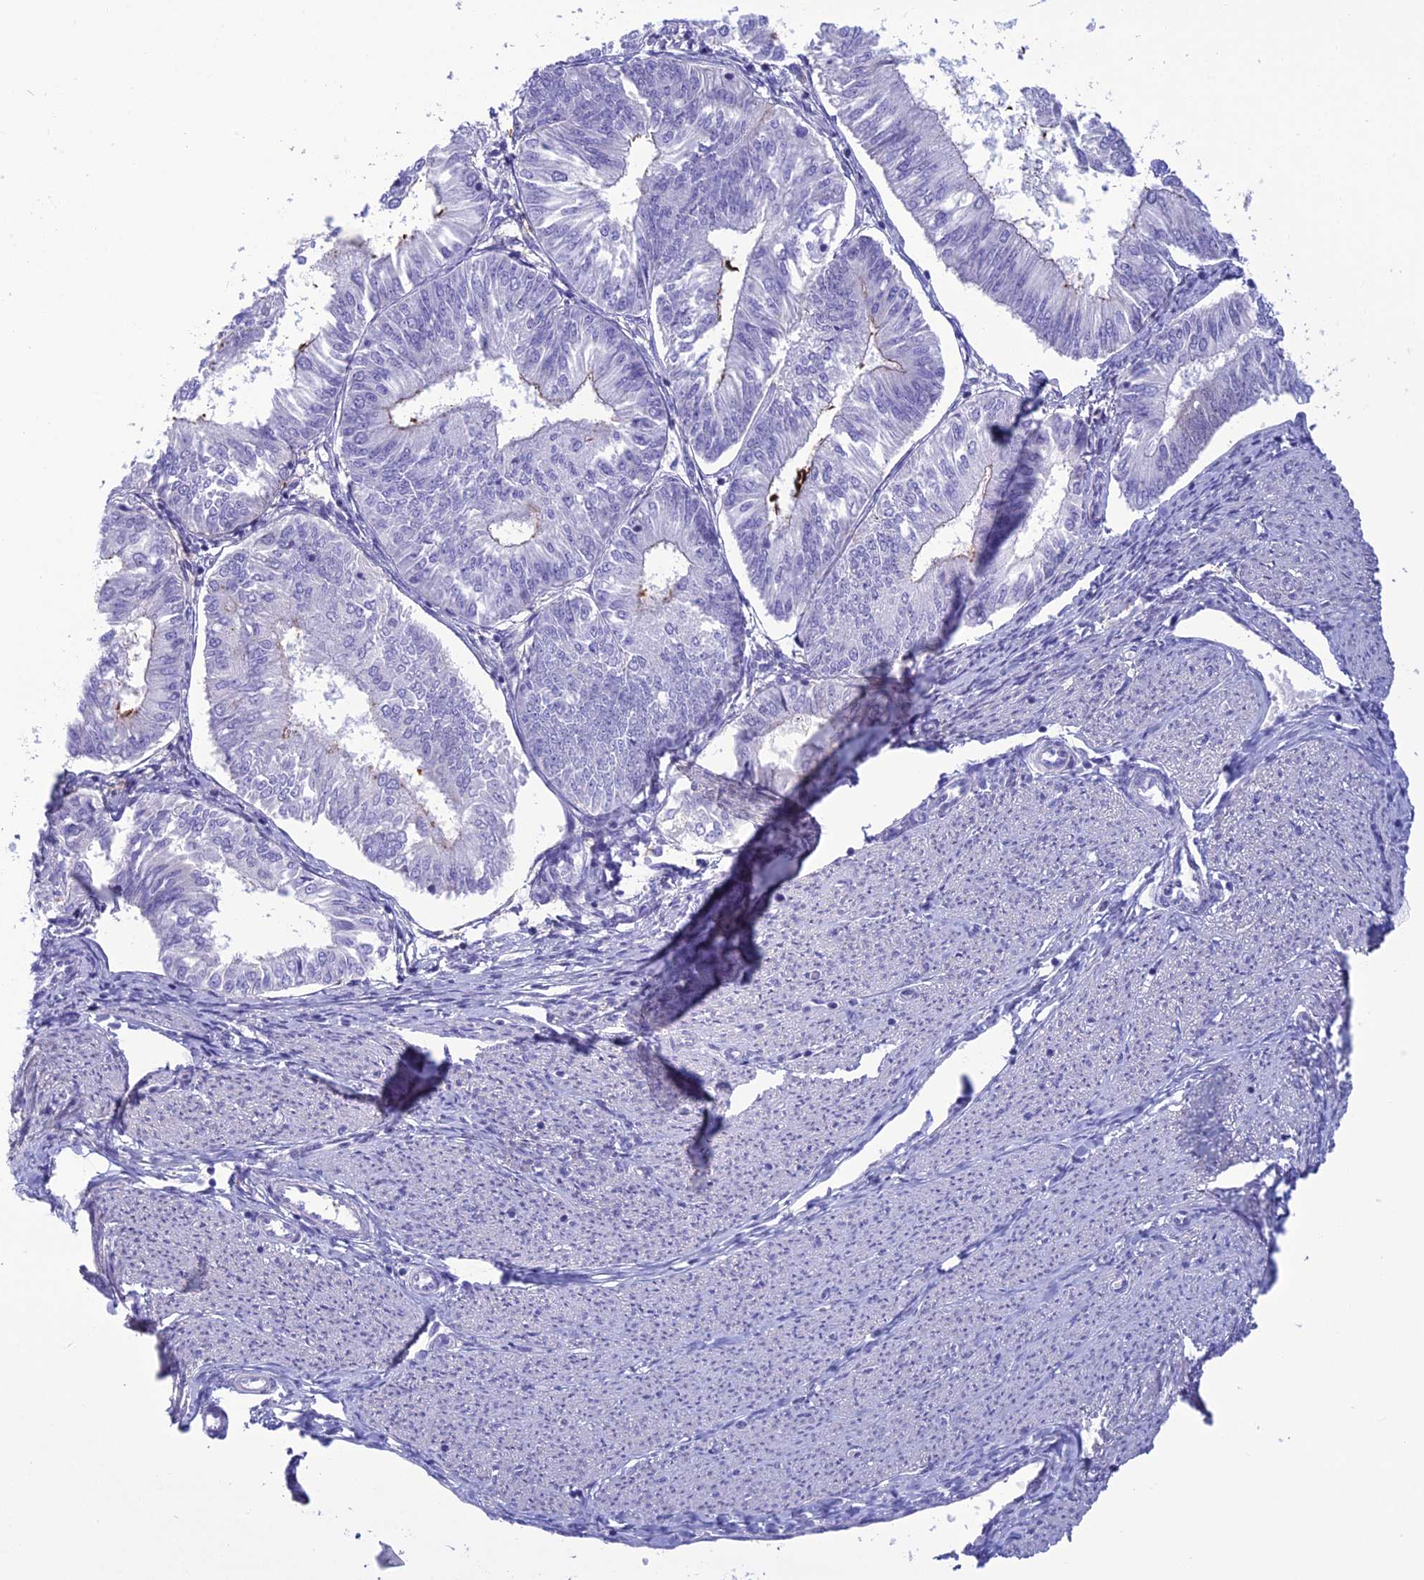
{"staining": {"intensity": "negative", "quantity": "none", "location": "none"}, "tissue": "endometrial cancer", "cell_type": "Tumor cells", "image_type": "cancer", "snomed": [{"axis": "morphology", "description": "Adenocarcinoma, NOS"}, {"axis": "topography", "description": "Endometrium"}], "caption": "Immunohistochemical staining of endometrial cancer (adenocarcinoma) exhibits no significant staining in tumor cells. The staining is performed using DAB (3,3'-diaminobenzidine) brown chromogen with nuclei counter-stained in using hematoxylin.", "gene": "CRB2", "patient": {"sex": "female", "age": 58}}